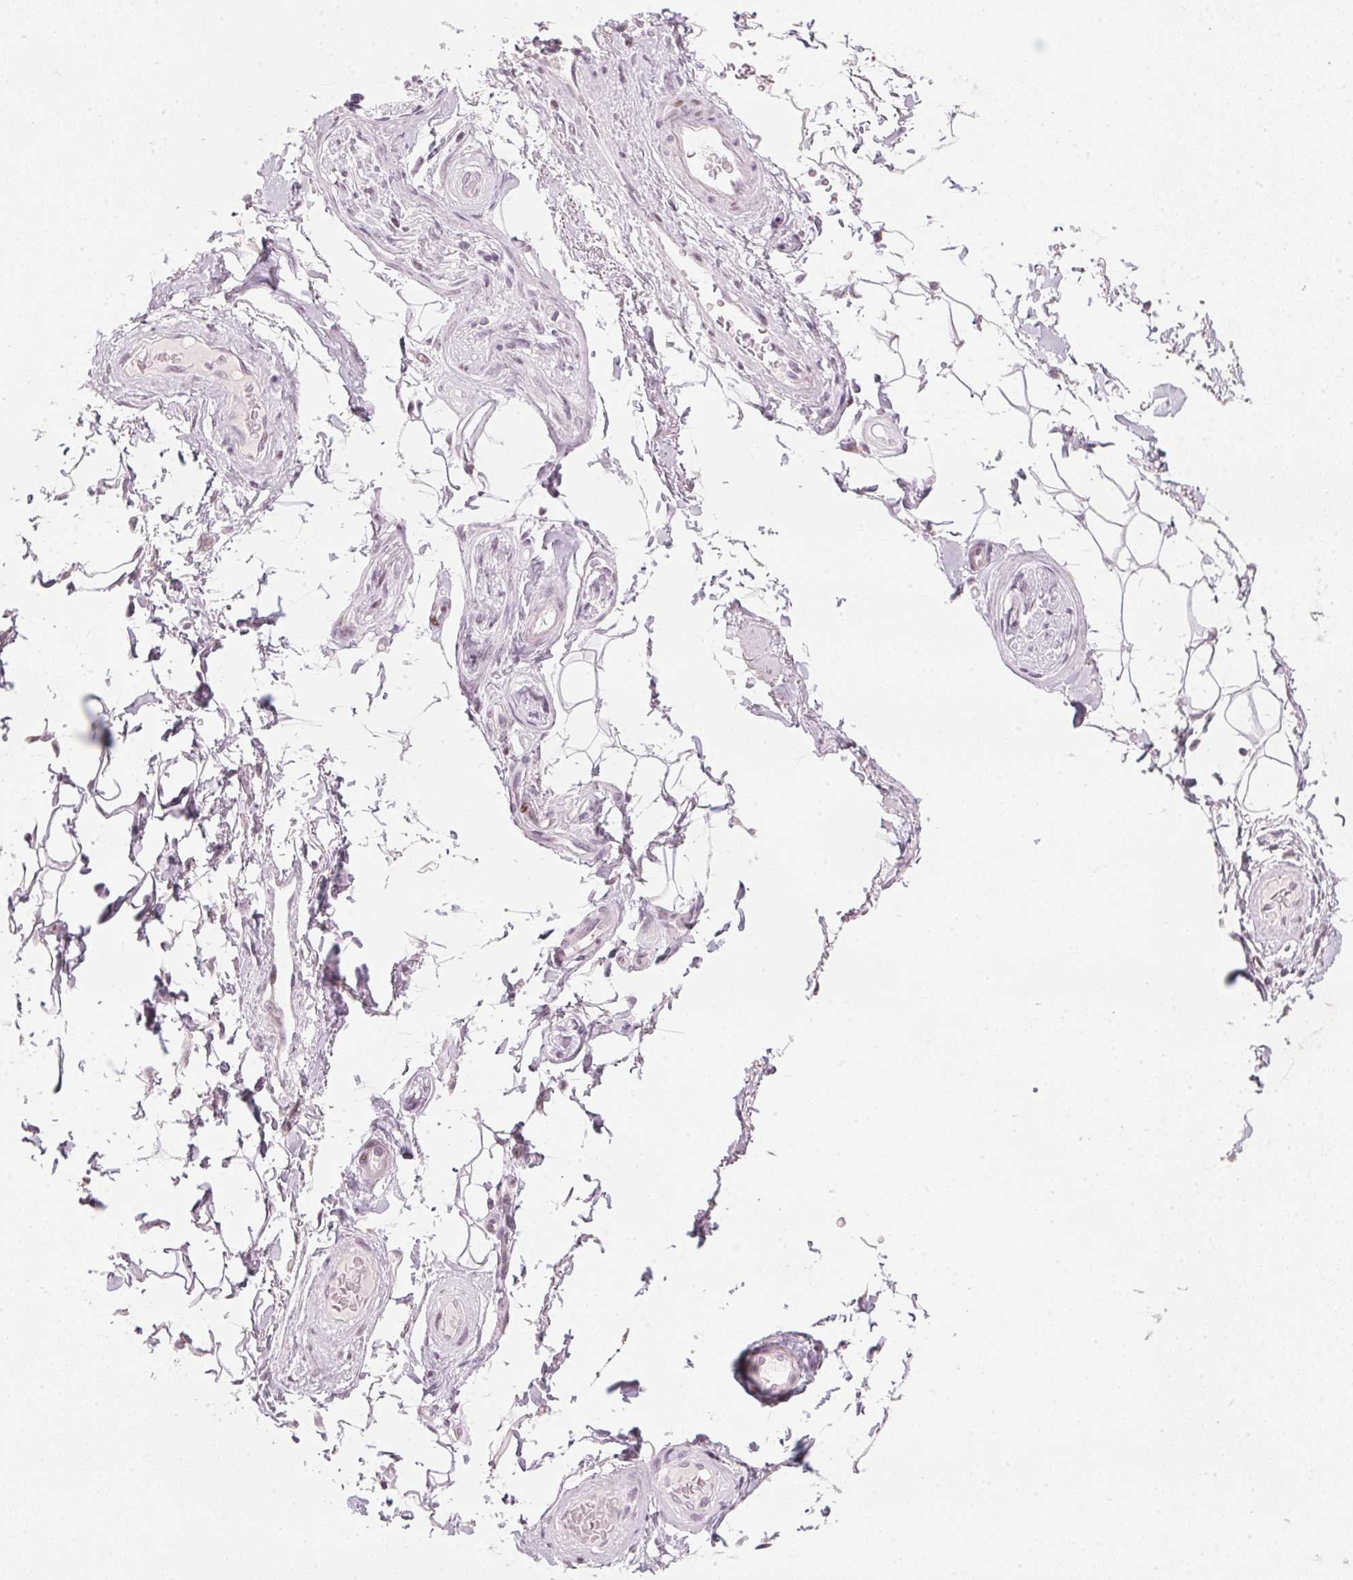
{"staining": {"intensity": "negative", "quantity": "none", "location": "none"}, "tissue": "adipose tissue", "cell_type": "Adipocytes", "image_type": "normal", "snomed": [{"axis": "morphology", "description": "Normal tissue, NOS"}, {"axis": "topography", "description": "Anal"}, {"axis": "topography", "description": "Peripheral nerve tissue"}], "caption": "Adipocytes are negative for brown protein staining in benign adipose tissue. Nuclei are stained in blue.", "gene": "SFRP4", "patient": {"sex": "male", "age": 51}}